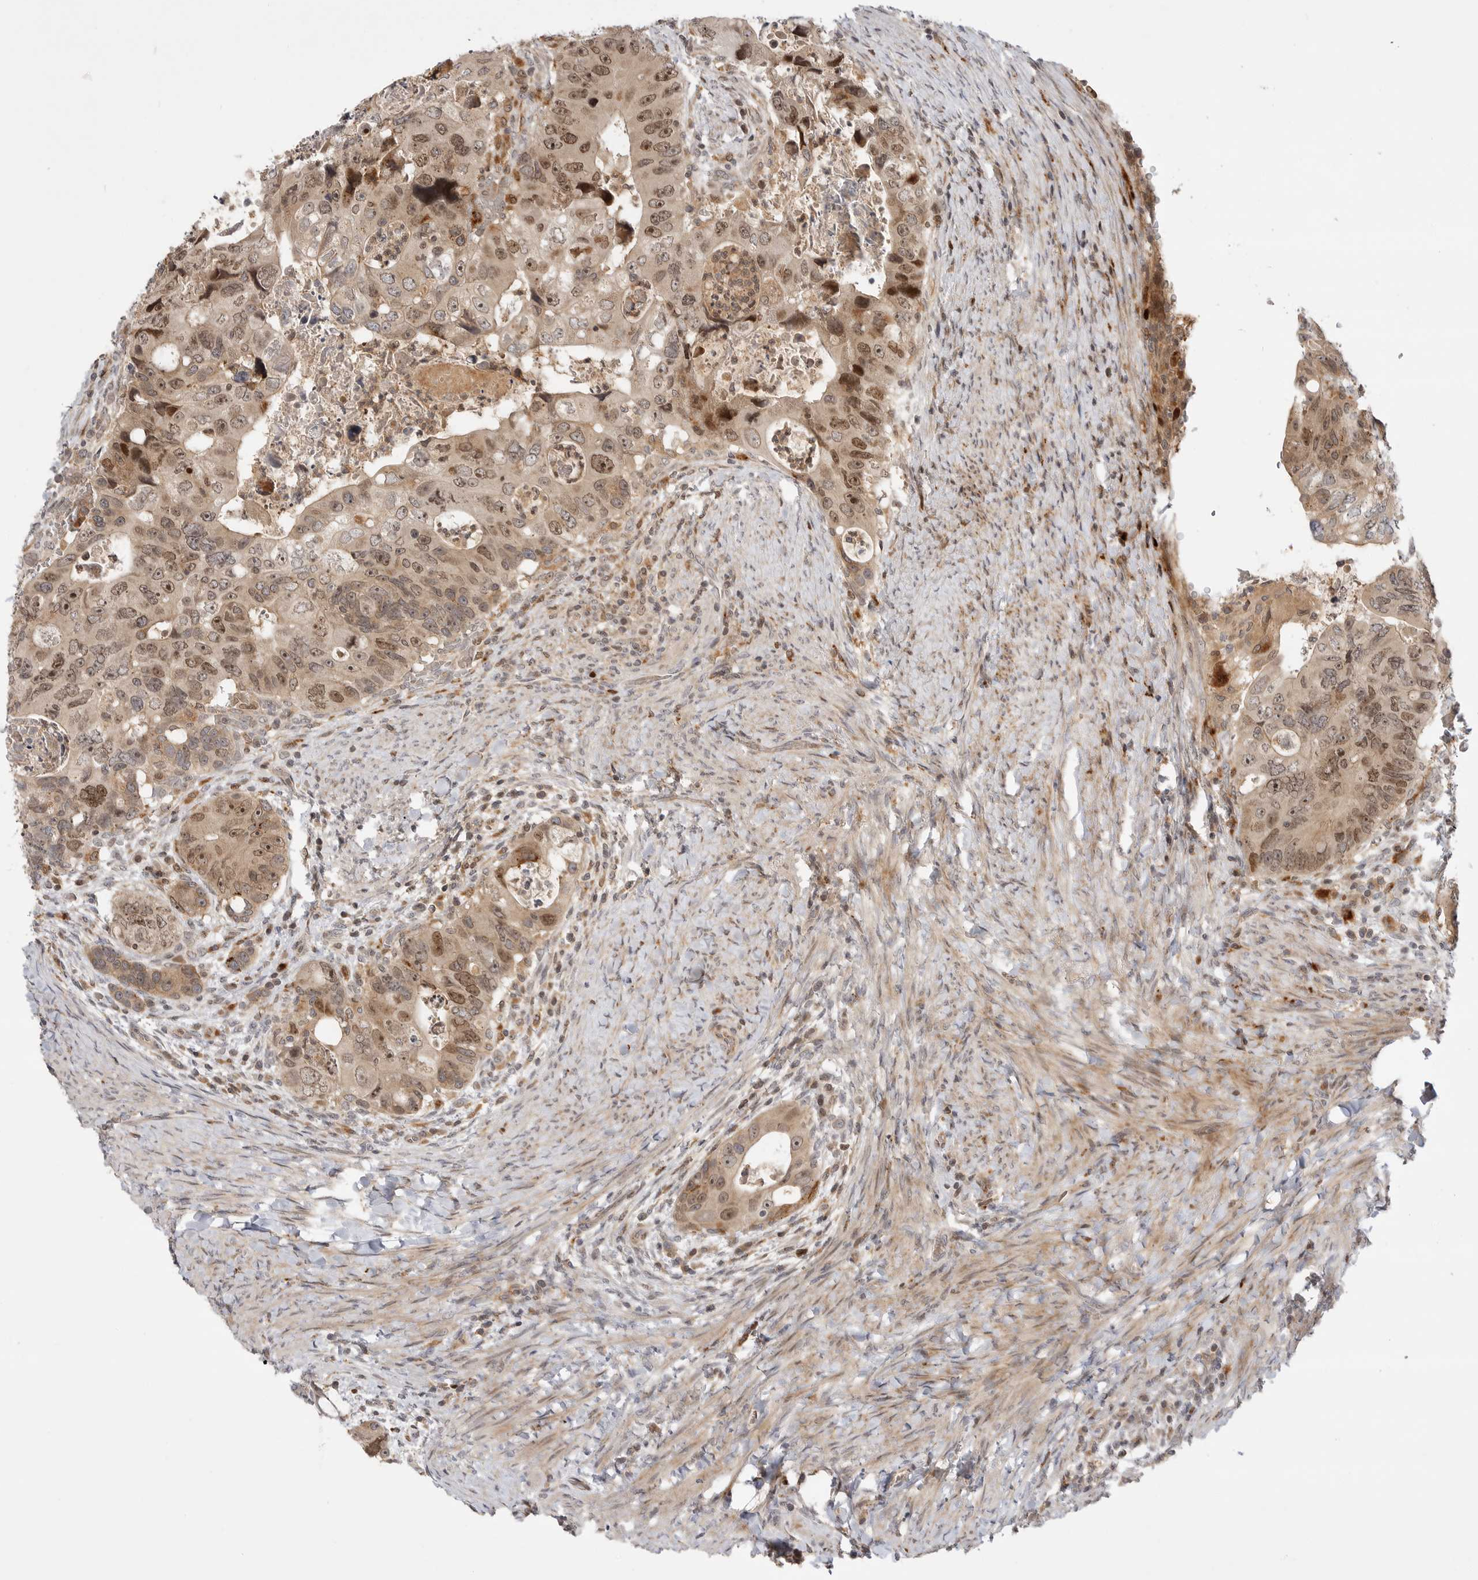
{"staining": {"intensity": "moderate", "quantity": ">75%", "location": "cytoplasmic/membranous,nuclear"}, "tissue": "colorectal cancer", "cell_type": "Tumor cells", "image_type": "cancer", "snomed": [{"axis": "morphology", "description": "Adenocarcinoma, NOS"}, {"axis": "topography", "description": "Rectum"}], "caption": "A brown stain shows moderate cytoplasmic/membranous and nuclear expression of a protein in human colorectal cancer tumor cells. The staining is performed using DAB (3,3'-diaminobenzidine) brown chromogen to label protein expression. The nuclei are counter-stained blue using hematoxylin.", "gene": "CSNK1G3", "patient": {"sex": "male", "age": 59}}